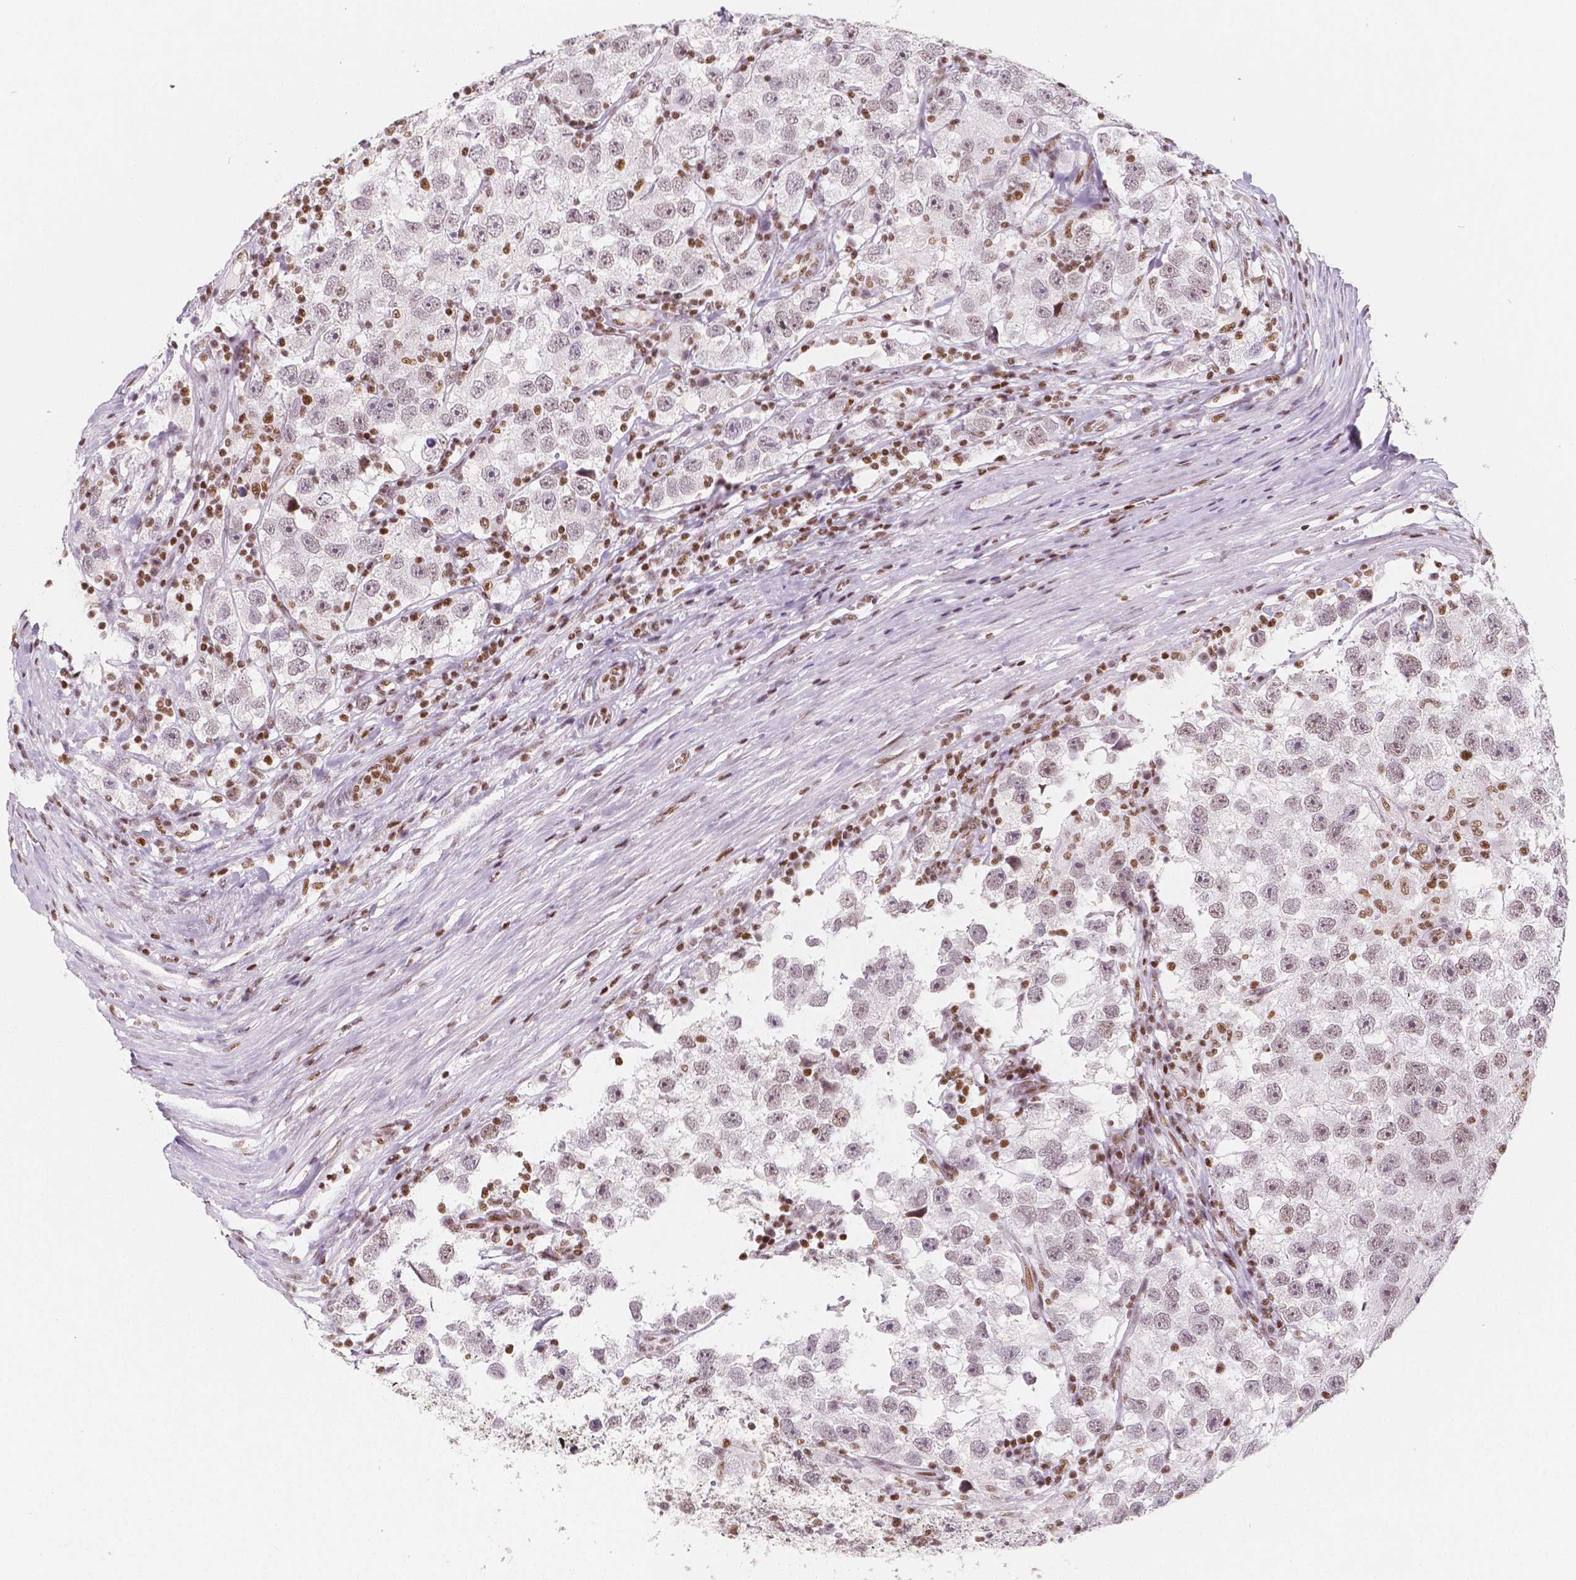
{"staining": {"intensity": "weak", "quantity": "25%-75%", "location": "nuclear"}, "tissue": "testis cancer", "cell_type": "Tumor cells", "image_type": "cancer", "snomed": [{"axis": "morphology", "description": "Seminoma, NOS"}, {"axis": "topography", "description": "Testis"}], "caption": "Brown immunohistochemical staining in seminoma (testis) shows weak nuclear positivity in about 25%-75% of tumor cells.", "gene": "HDAC1", "patient": {"sex": "male", "age": 26}}